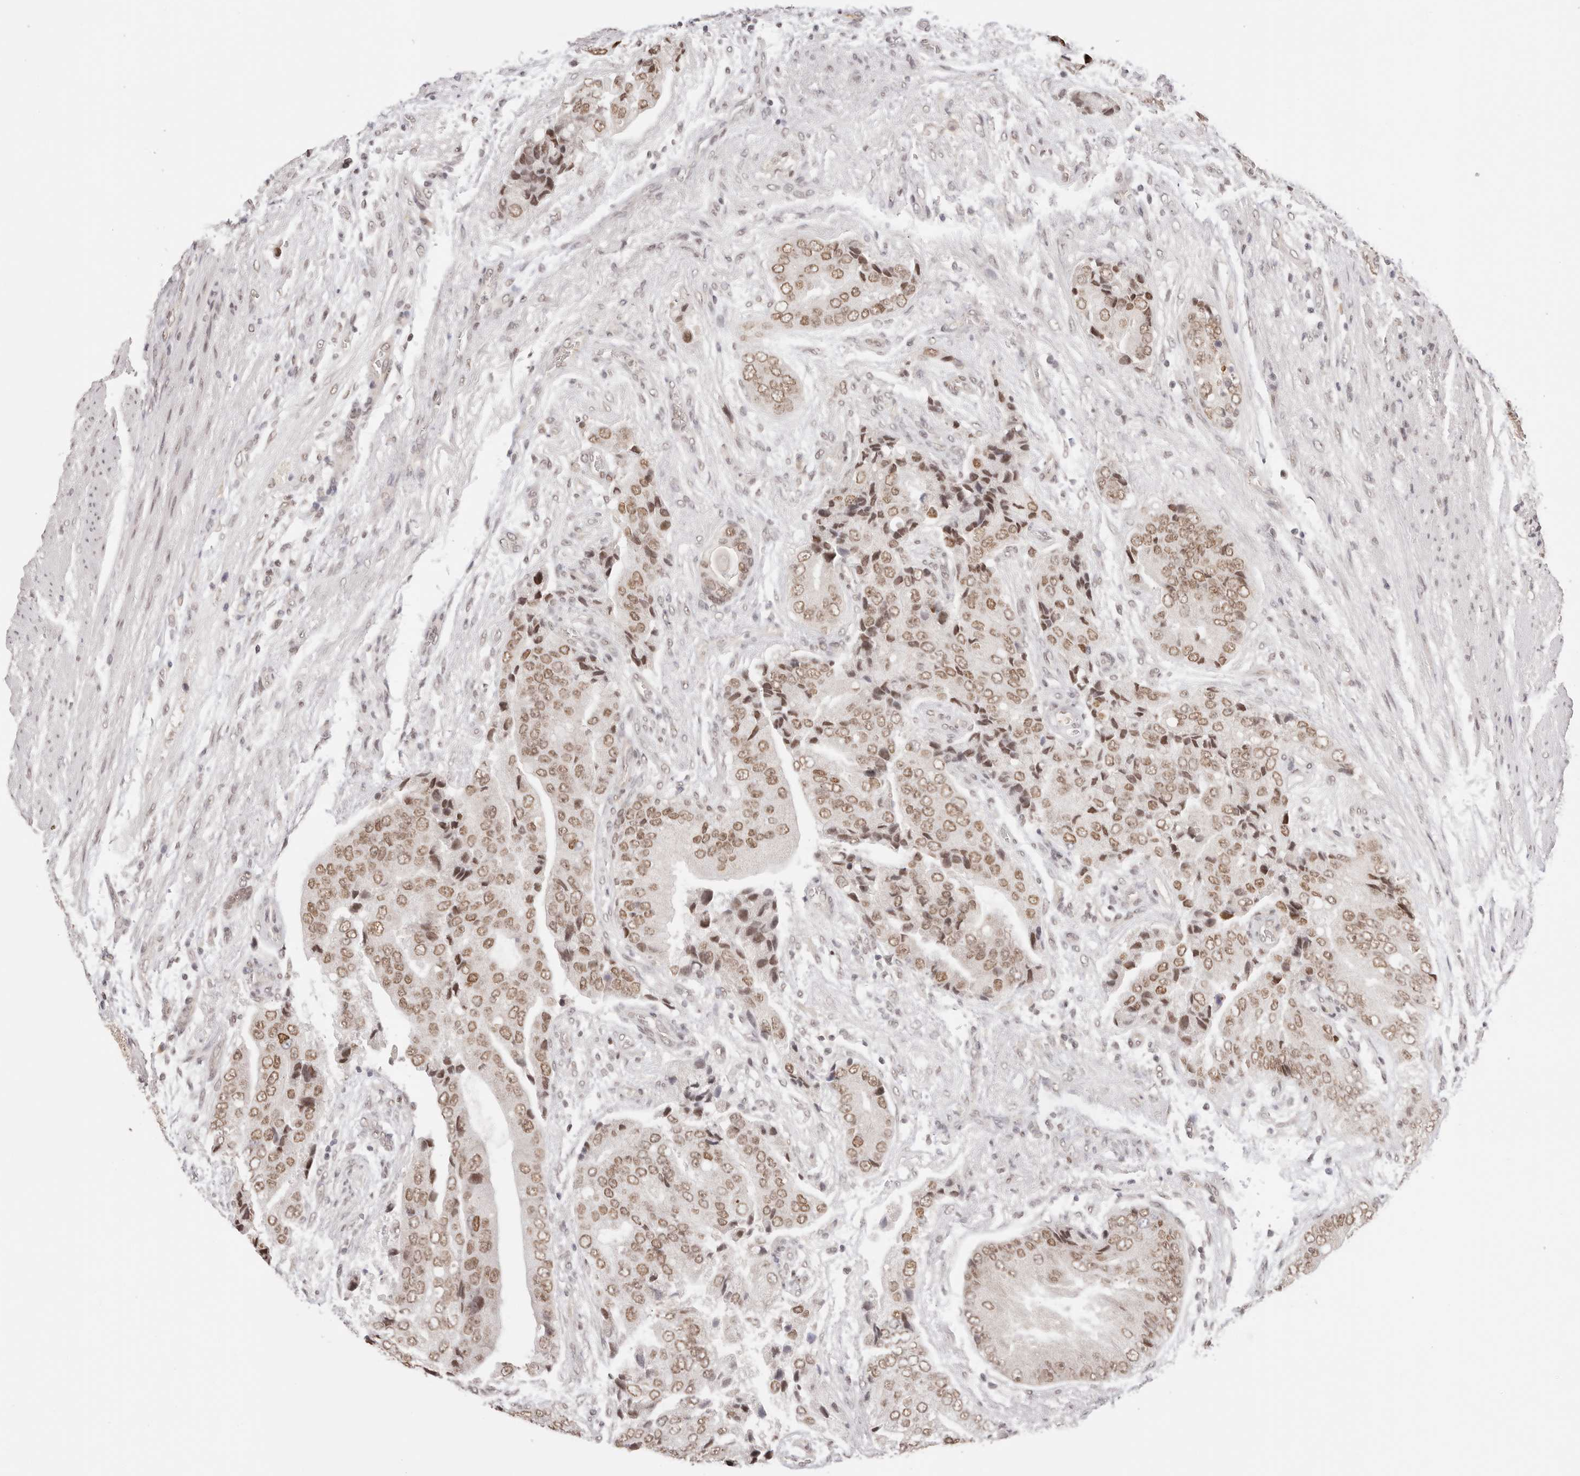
{"staining": {"intensity": "moderate", "quantity": ">75%", "location": "nuclear"}, "tissue": "prostate cancer", "cell_type": "Tumor cells", "image_type": "cancer", "snomed": [{"axis": "morphology", "description": "Adenocarcinoma, High grade"}, {"axis": "topography", "description": "Prostate"}], "caption": "Protein expression analysis of adenocarcinoma (high-grade) (prostate) exhibits moderate nuclear staining in about >75% of tumor cells.", "gene": "RFC3", "patient": {"sex": "male", "age": 70}}